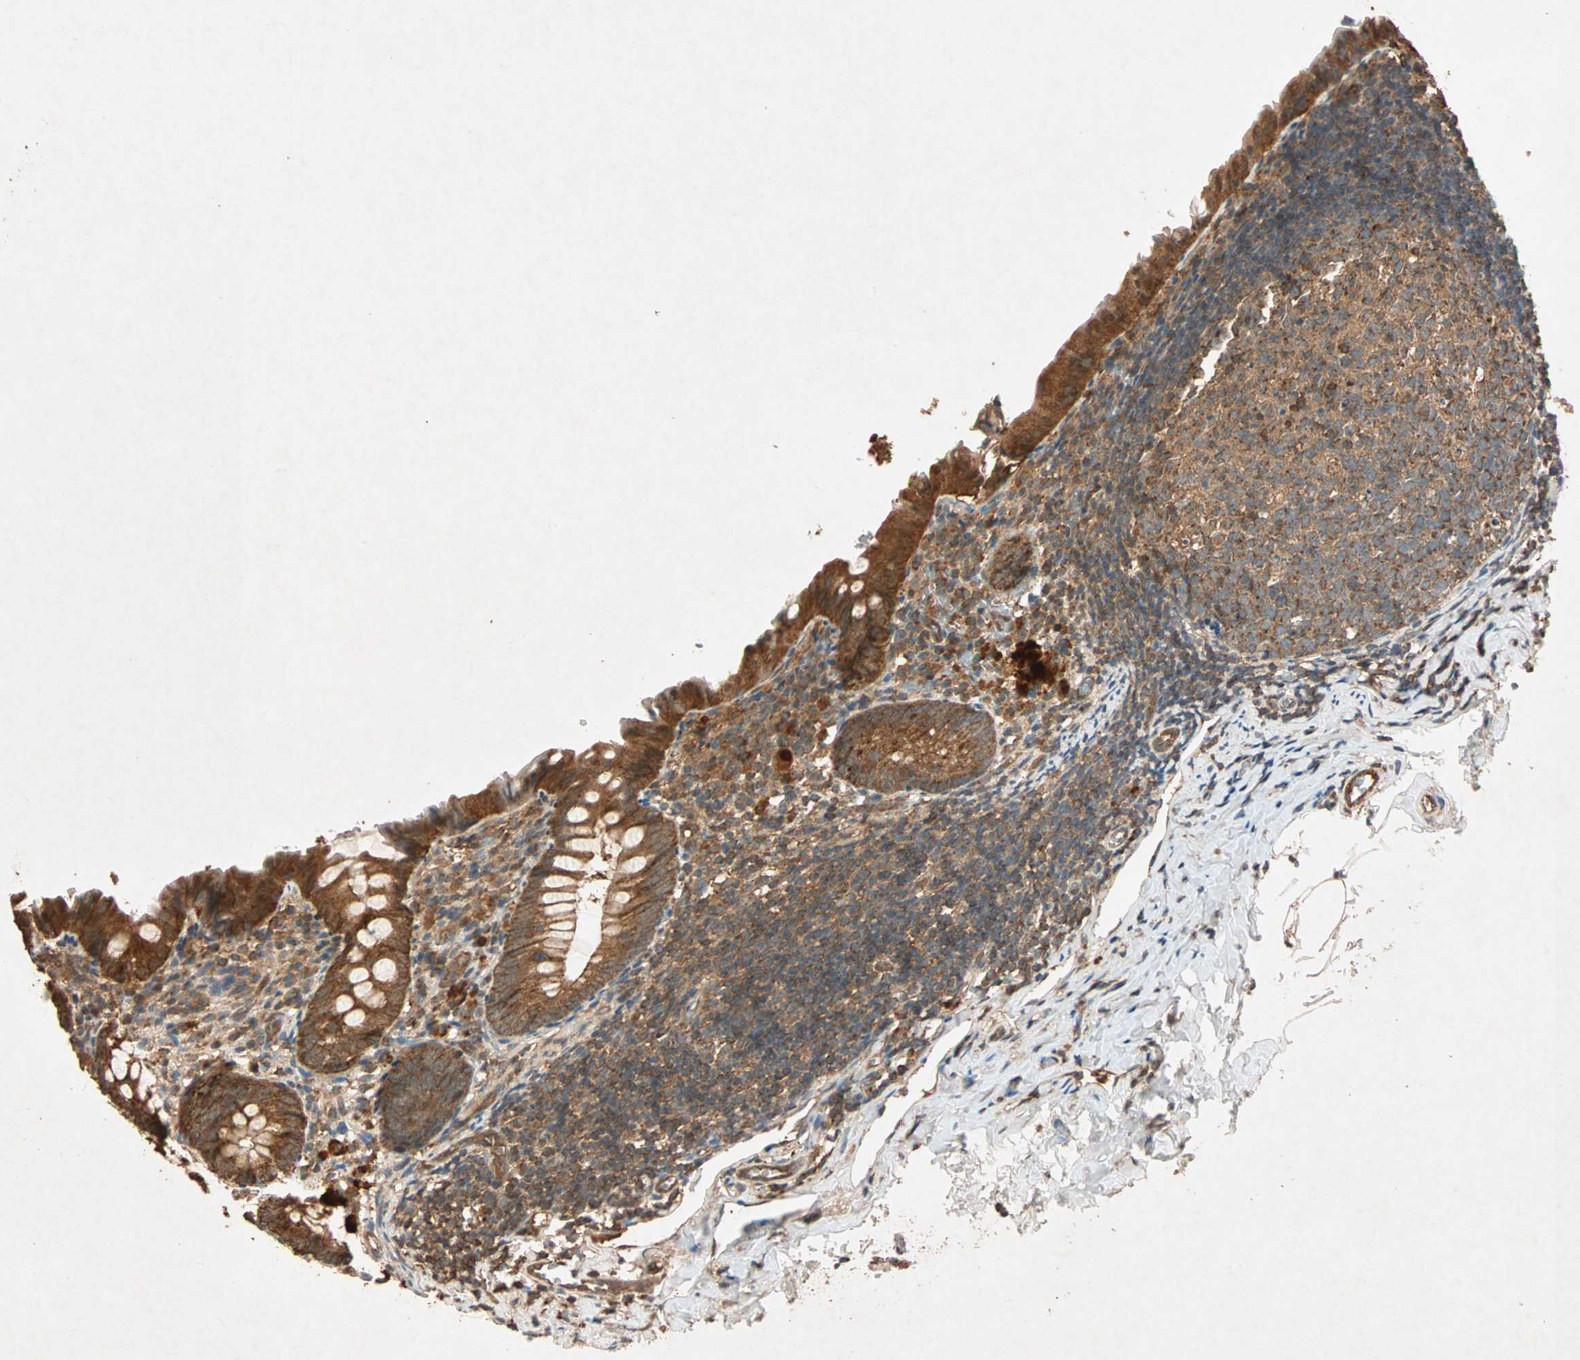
{"staining": {"intensity": "strong", "quantity": ">75%", "location": "cytoplasmic/membranous"}, "tissue": "appendix", "cell_type": "Glandular cells", "image_type": "normal", "snomed": [{"axis": "morphology", "description": "Normal tissue, NOS"}, {"axis": "topography", "description": "Appendix"}], "caption": "Brown immunohistochemical staining in normal appendix exhibits strong cytoplasmic/membranous expression in approximately >75% of glandular cells.", "gene": "MAPK1", "patient": {"sex": "female", "age": 10}}